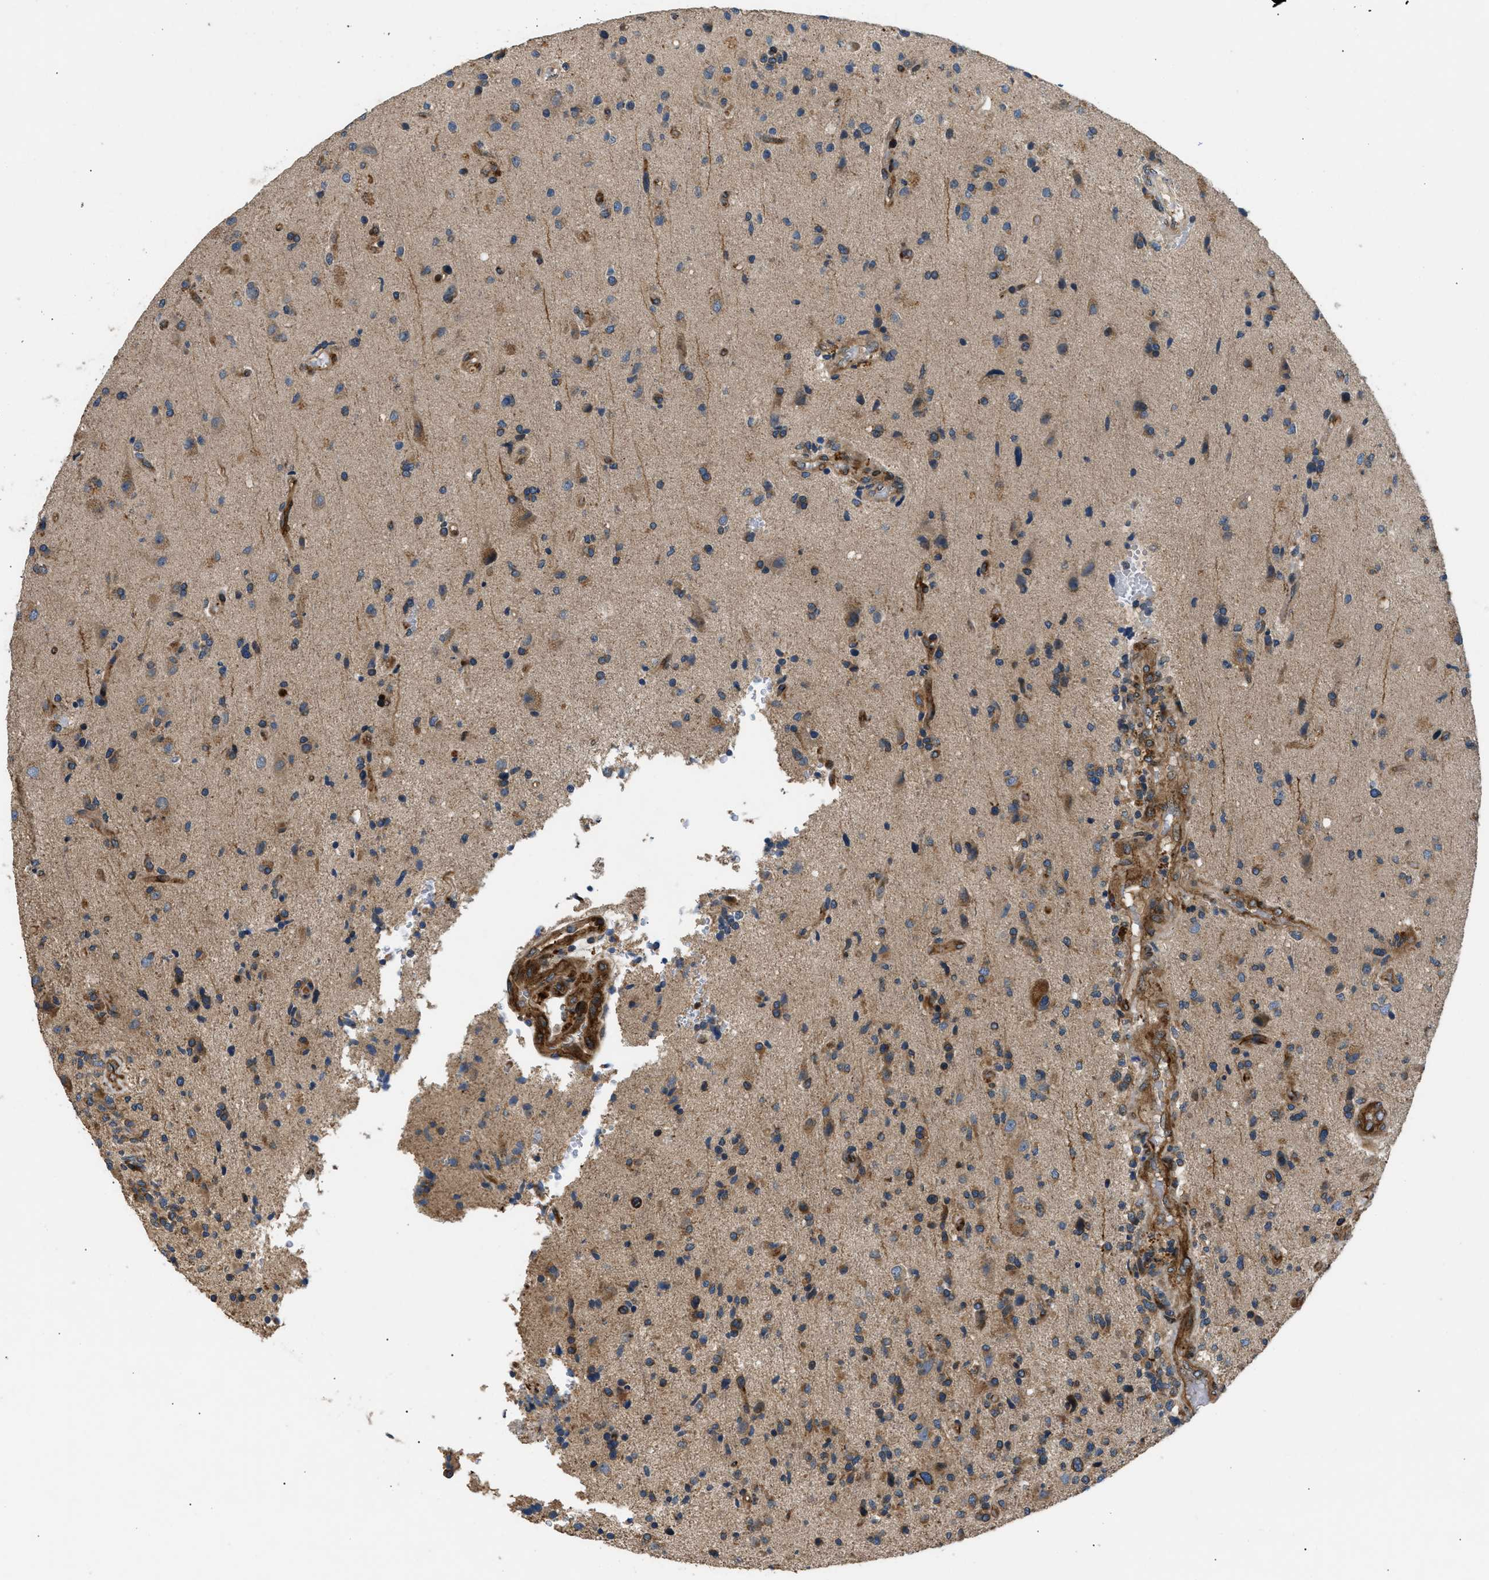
{"staining": {"intensity": "moderate", "quantity": ">75%", "location": "cytoplasmic/membranous"}, "tissue": "glioma", "cell_type": "Tumor cells", "image_type": "cancer", "snomed": [{"axis": "morphology", "description": "Glioma, malignant, High grade"}, {"axis": "topography", "description": "Brain"}], "caption": "Immunohistochemical staining of human malignant glioma (high-grade) exhibits medium levels of moderate cytoplasmic/membranous protein positivity in about >75% of tumor cells.", "gene": "LYSMD3", "patient": {"sex": "male", "age": 72}}